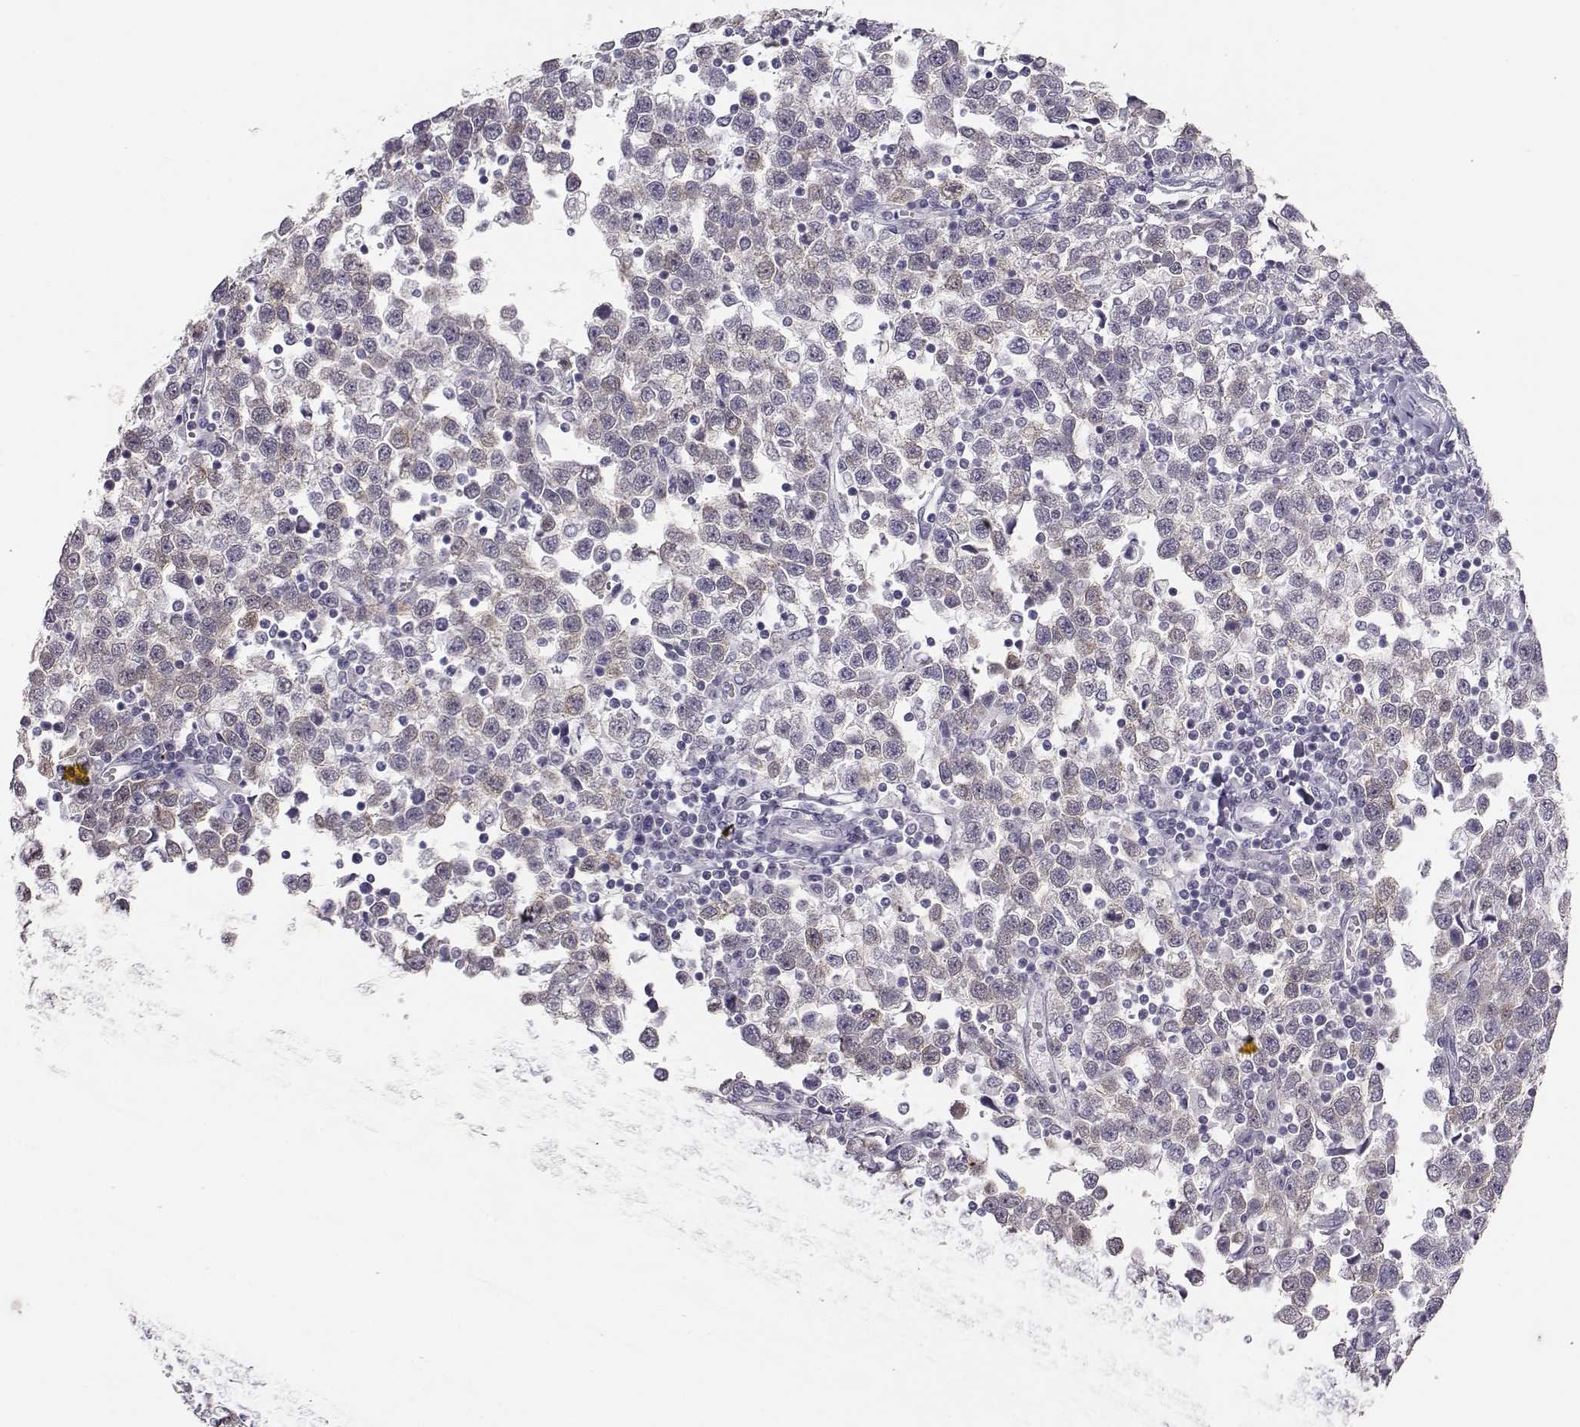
{"staining": {"intensity": "weak", "quantity": "<25%", "location": "cytoplasmic/membranous"}, "tissue": "testis cancer", "cell_type": "Tumor cells", "image_type": "cancer", "snomed": [{"axis": "morphology", "description": "Seminoma, NOS"}, {"axis": "topography", "description": "Testis"}], "caption": "Immunohistochemistry histopathology image of testis cancer stained for a protein (brown), which reveals no expression in tumor cells.", "gene": "MAGEC1", "patient": {"sex": "male", "age": 34}}